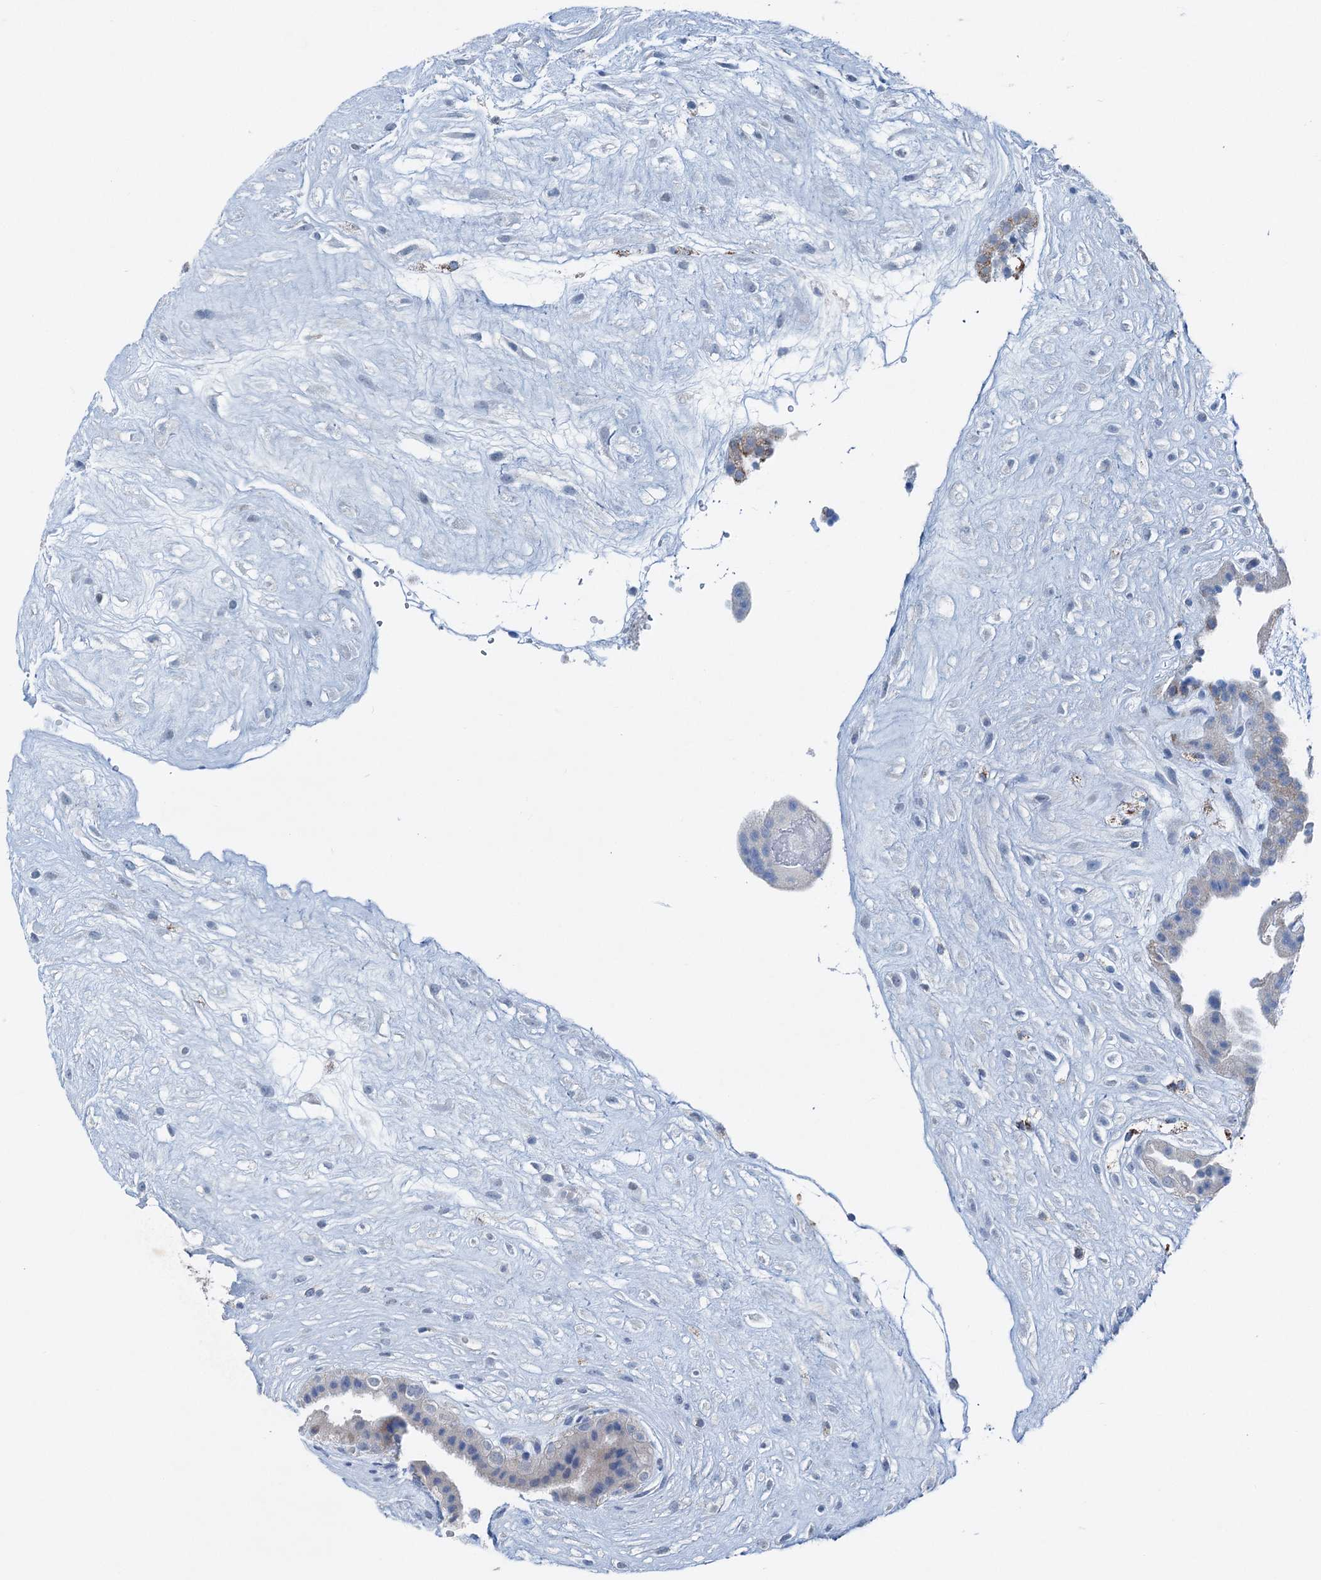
{"staining": {"intensity": "negative", "quantity": "none", "location": "none"}, "tissue": "placenta", "cell_type": "Trophoblastic cells", "image_type": "normal", "snomed": [{"axis": "morphology", "description": "Normal tissue, NOS"}, {"axis": "topography", "description": "Placenta"}], "caption": "Immunohistochemistry (IHC) image of normal placenta: human placenta stained with DAB reveals no significant protein staining in trophoblastic cells.", "gene": "ELP4", "patient": {"sex": "female", "age": 18}}